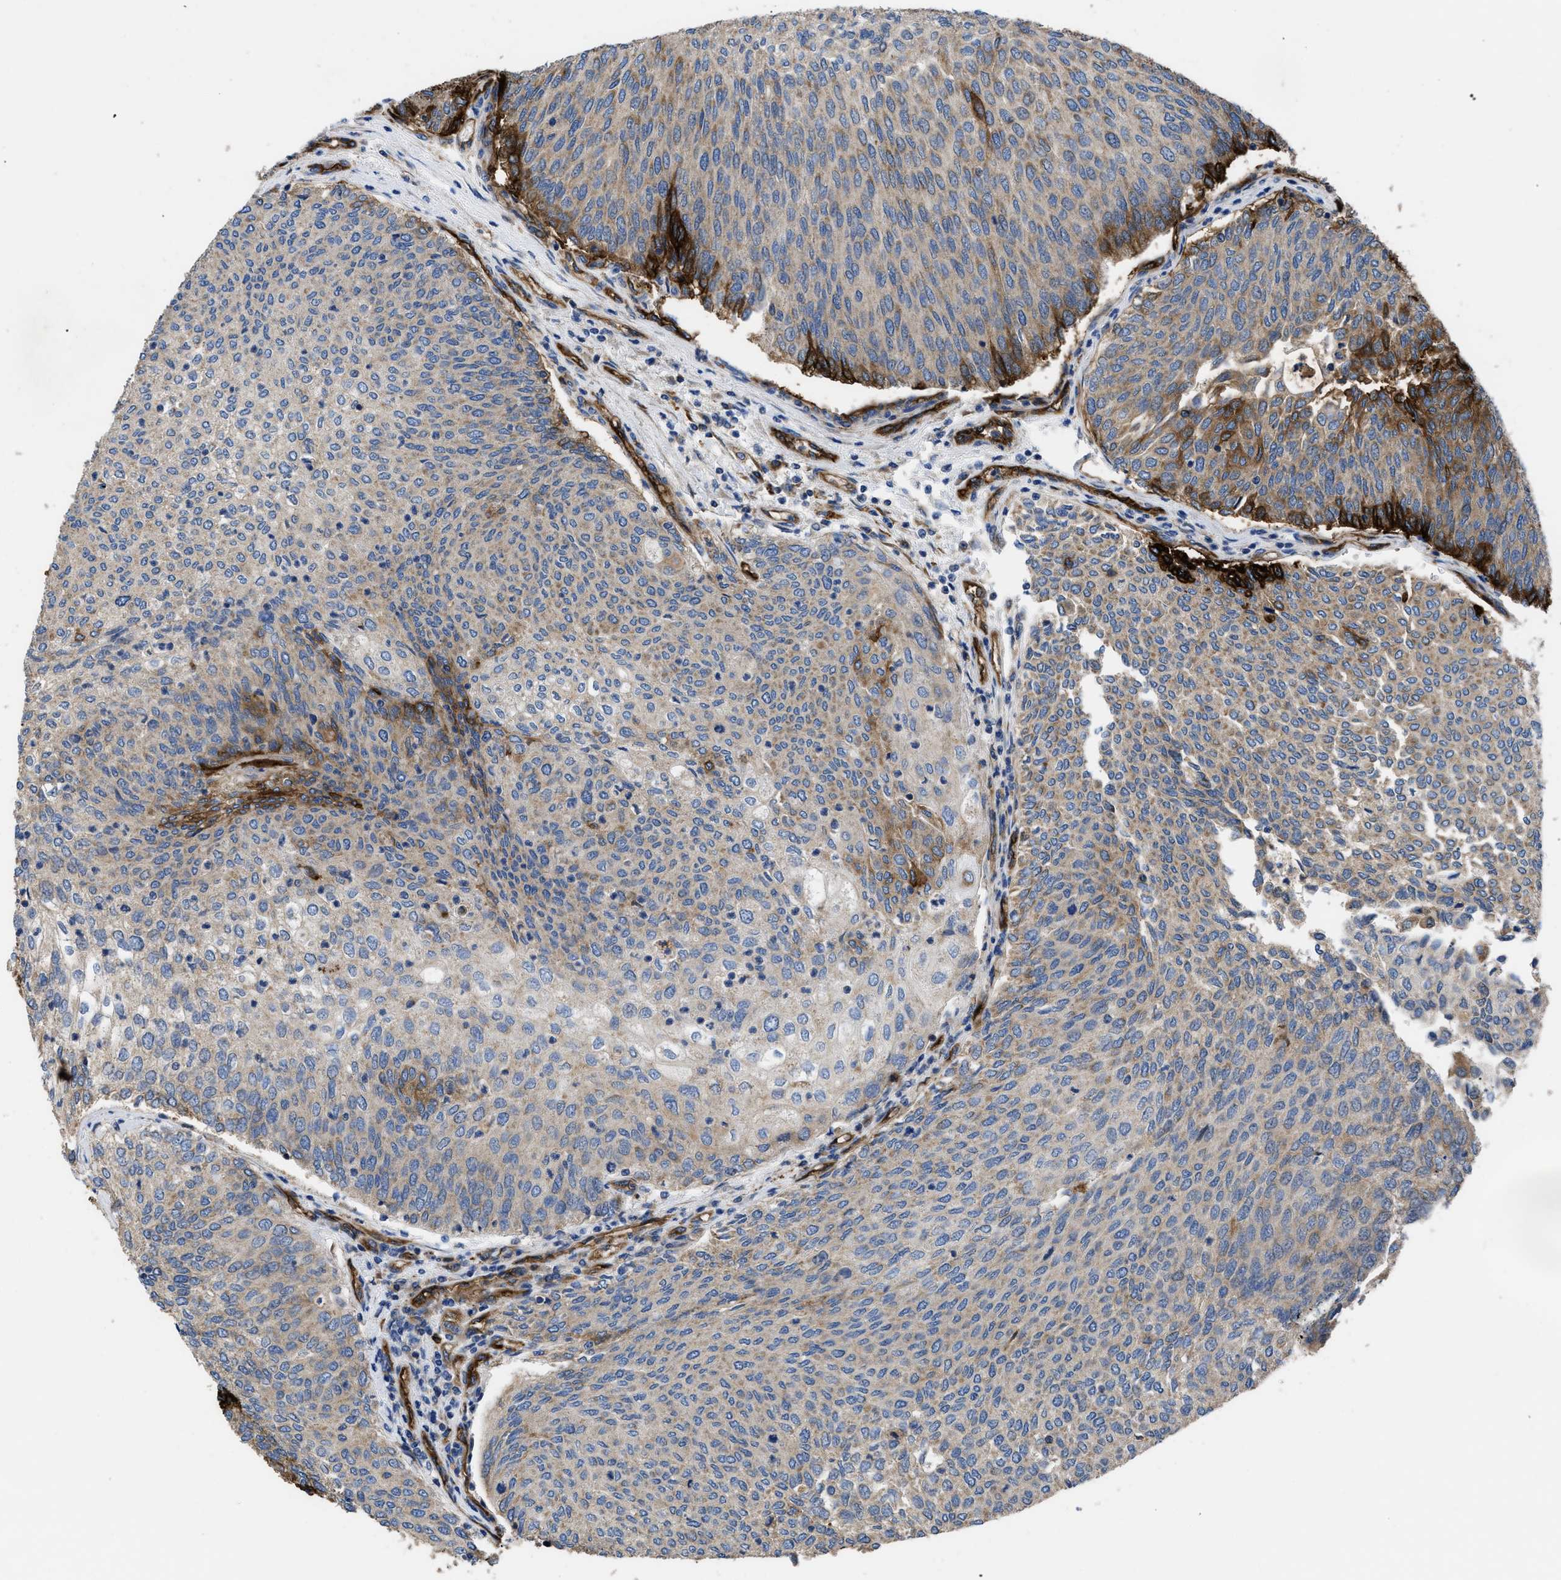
{"staining": {"intensity": "weak", "quantity": "25%-75%", "location": "cytoplasmic/membranous"}, "tissue": "urothelial cancer", "cell_type": "Tumor cells", "image_type": "cancer", "snomed": [{"axis": "morphology", "description": "Urothelial carcinoma, Low grade"}, {"axis": "topography", "description": "Urinary bladder"}], "caption": "Protein analysis of low-grade urothelial carcinoma tissue exhibits weak cytoplasmic/membranous expression in about 25%-75% of tumor cells. (Stains: DAB (3,3'-diaminobenzidine) in brown, nuclei in blue, Microscopy: brightfield microscopy at high magnification).", "gene": "NT5E", "patient": {"sex": "female", "age": 79}}